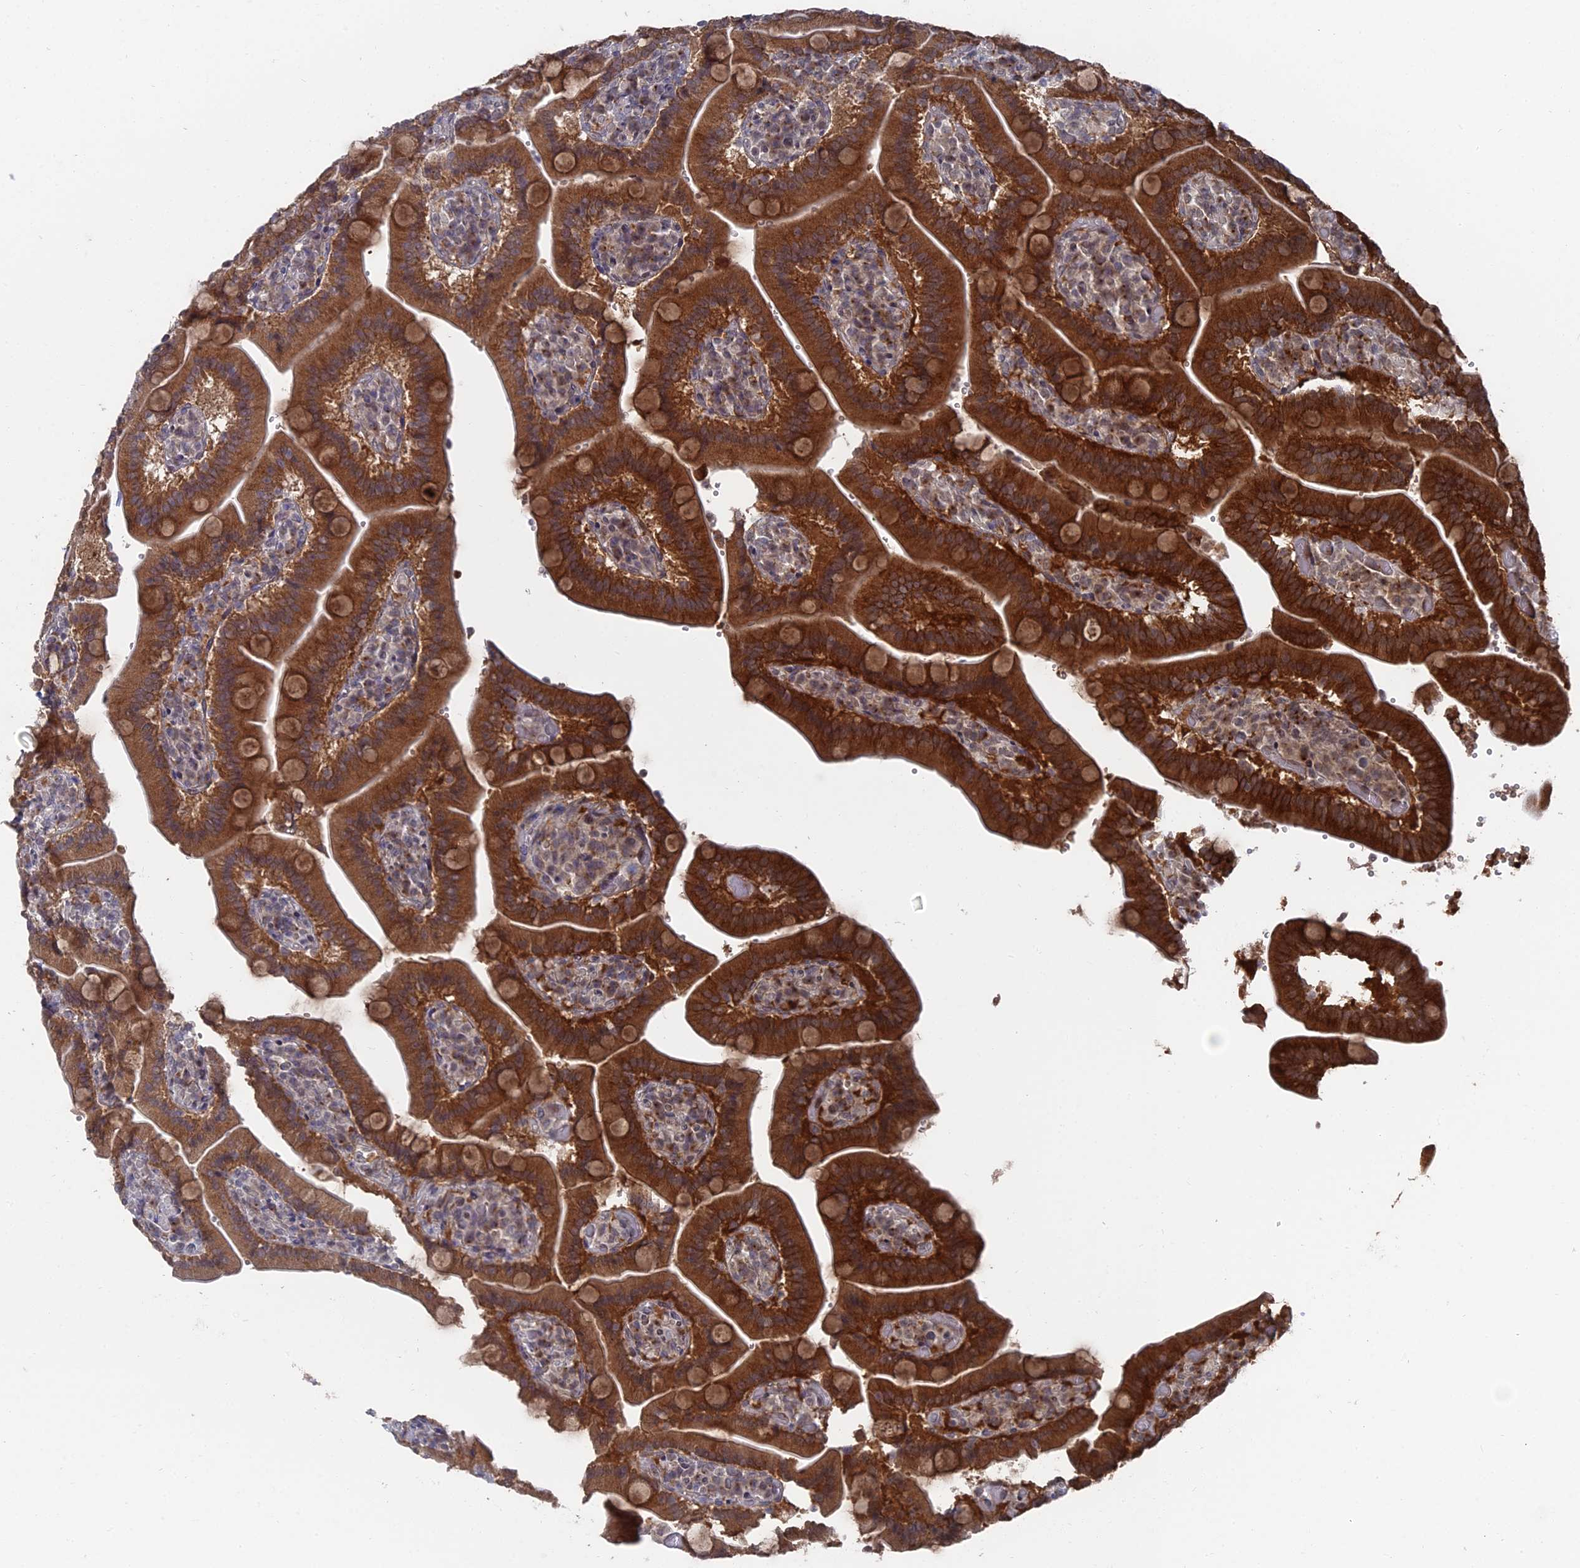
{"staining": {"intensity": "strong", "quantity": ">75%", "location": "cytoplasmic/membranous"}, "tissue": "duodenum", "cell_type": "Glandular cells", "image_type": "normal", "snomed": [{"axis": "morphology", "description": "Normal tissue, NOS"}, {"axis": "topography", "description": "Duodenum"}], "caption": "Benign duodenum was stained to show a protein in brown. There is high levels of strong cytoplasmic/membranous positivity in approximately >75% of glandular cells.", "gene": "FHIP2A", "patient": {"sex": "female", "age": 62}}